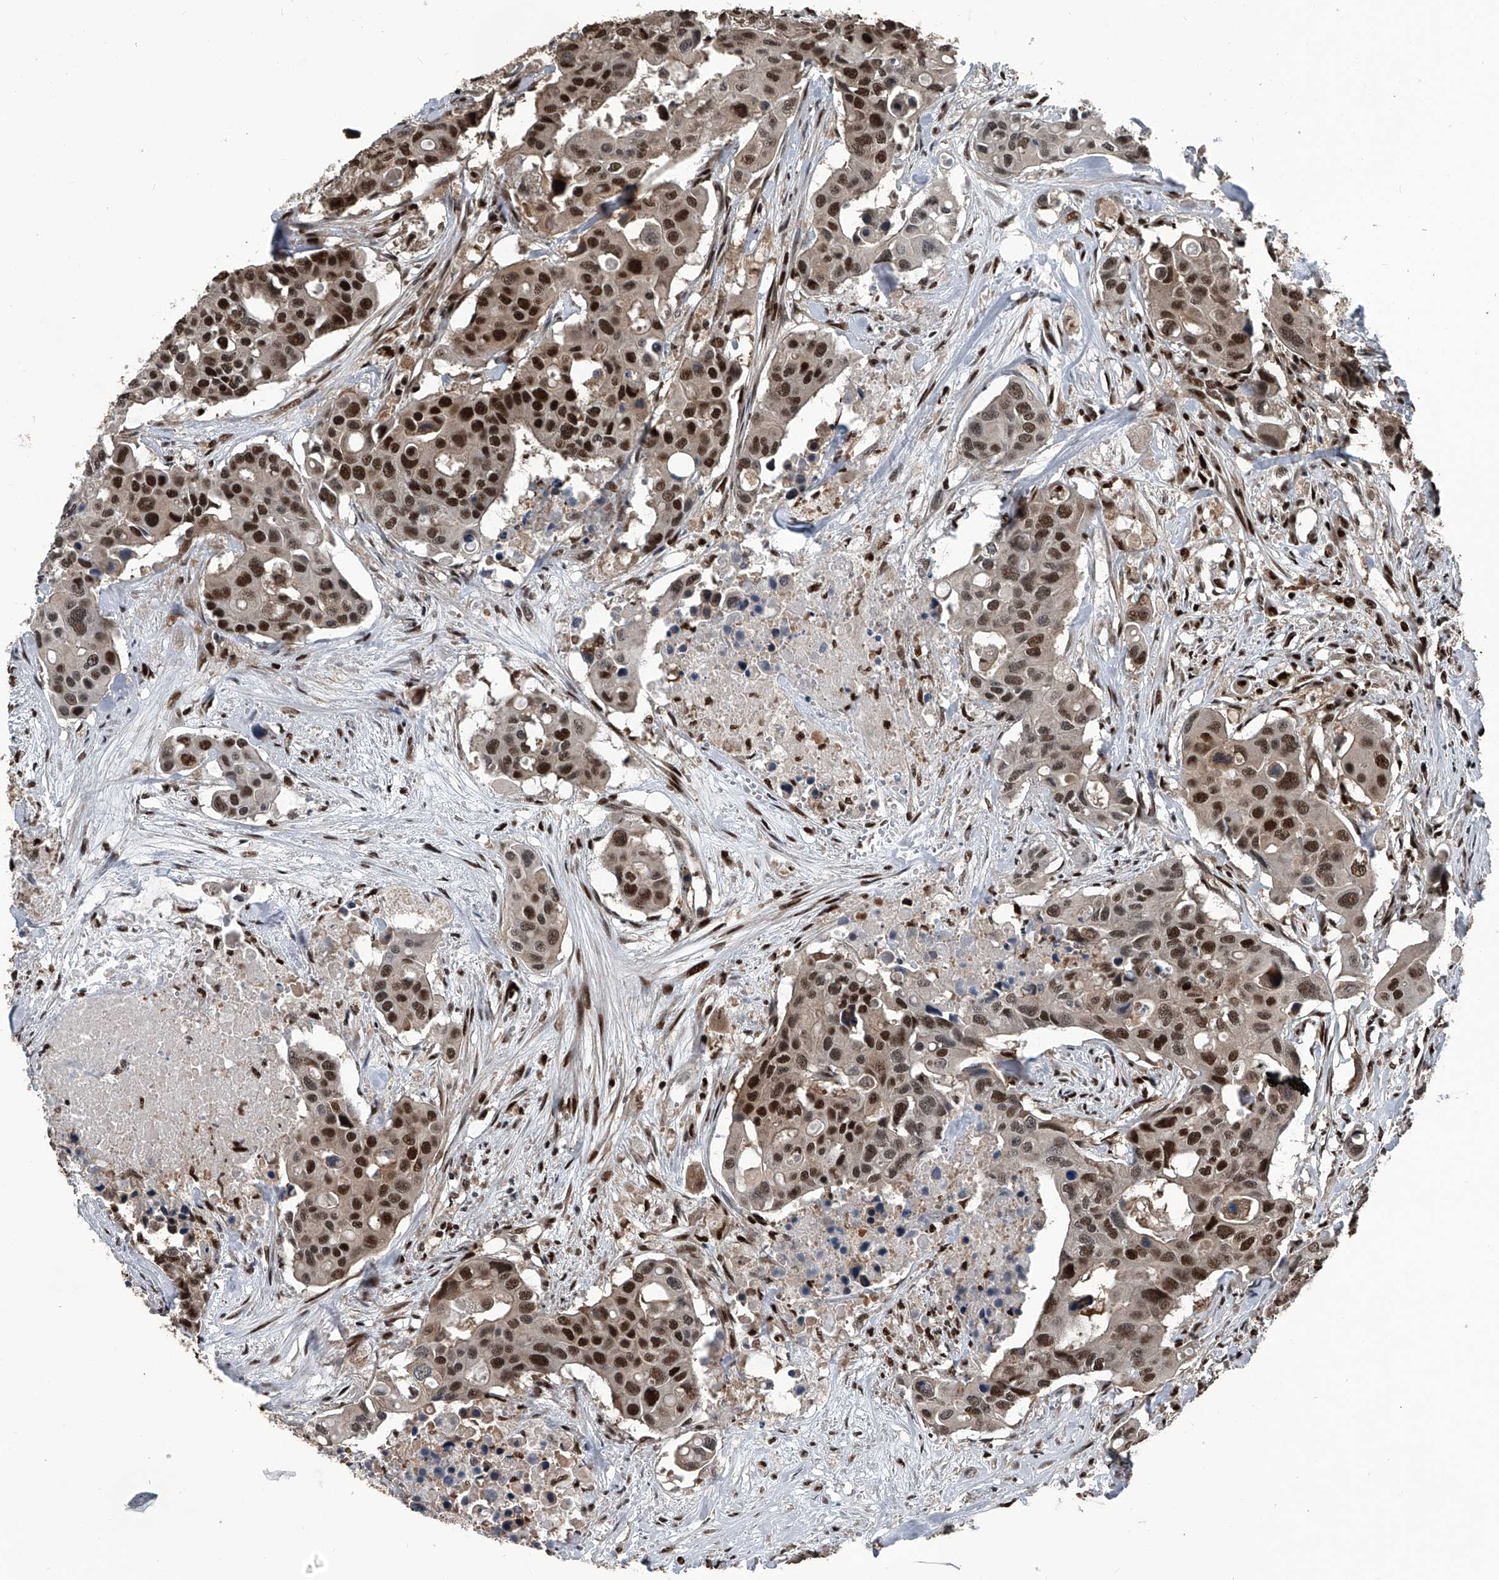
{"staining": {"intensity": "strong", "quantity": ">75%", "location": "nuclear"}, "tissue": "colorectal cancer", "cell_type": "Tumor cells", "image_type": "cancer", "snomed": [{"axis": "morphology", "description": "Adenocarcinoma, NOS"}, {"axis": "topography", "description": "Colon"}], "caption": "Immunohistochemical staining of colorectal adenocarcinoma displays high levels of strong nuclear protein expression in about >75% of tumor cells.", "gene": "FKBP5", "patient": {"sex": "male", "age": 77}}